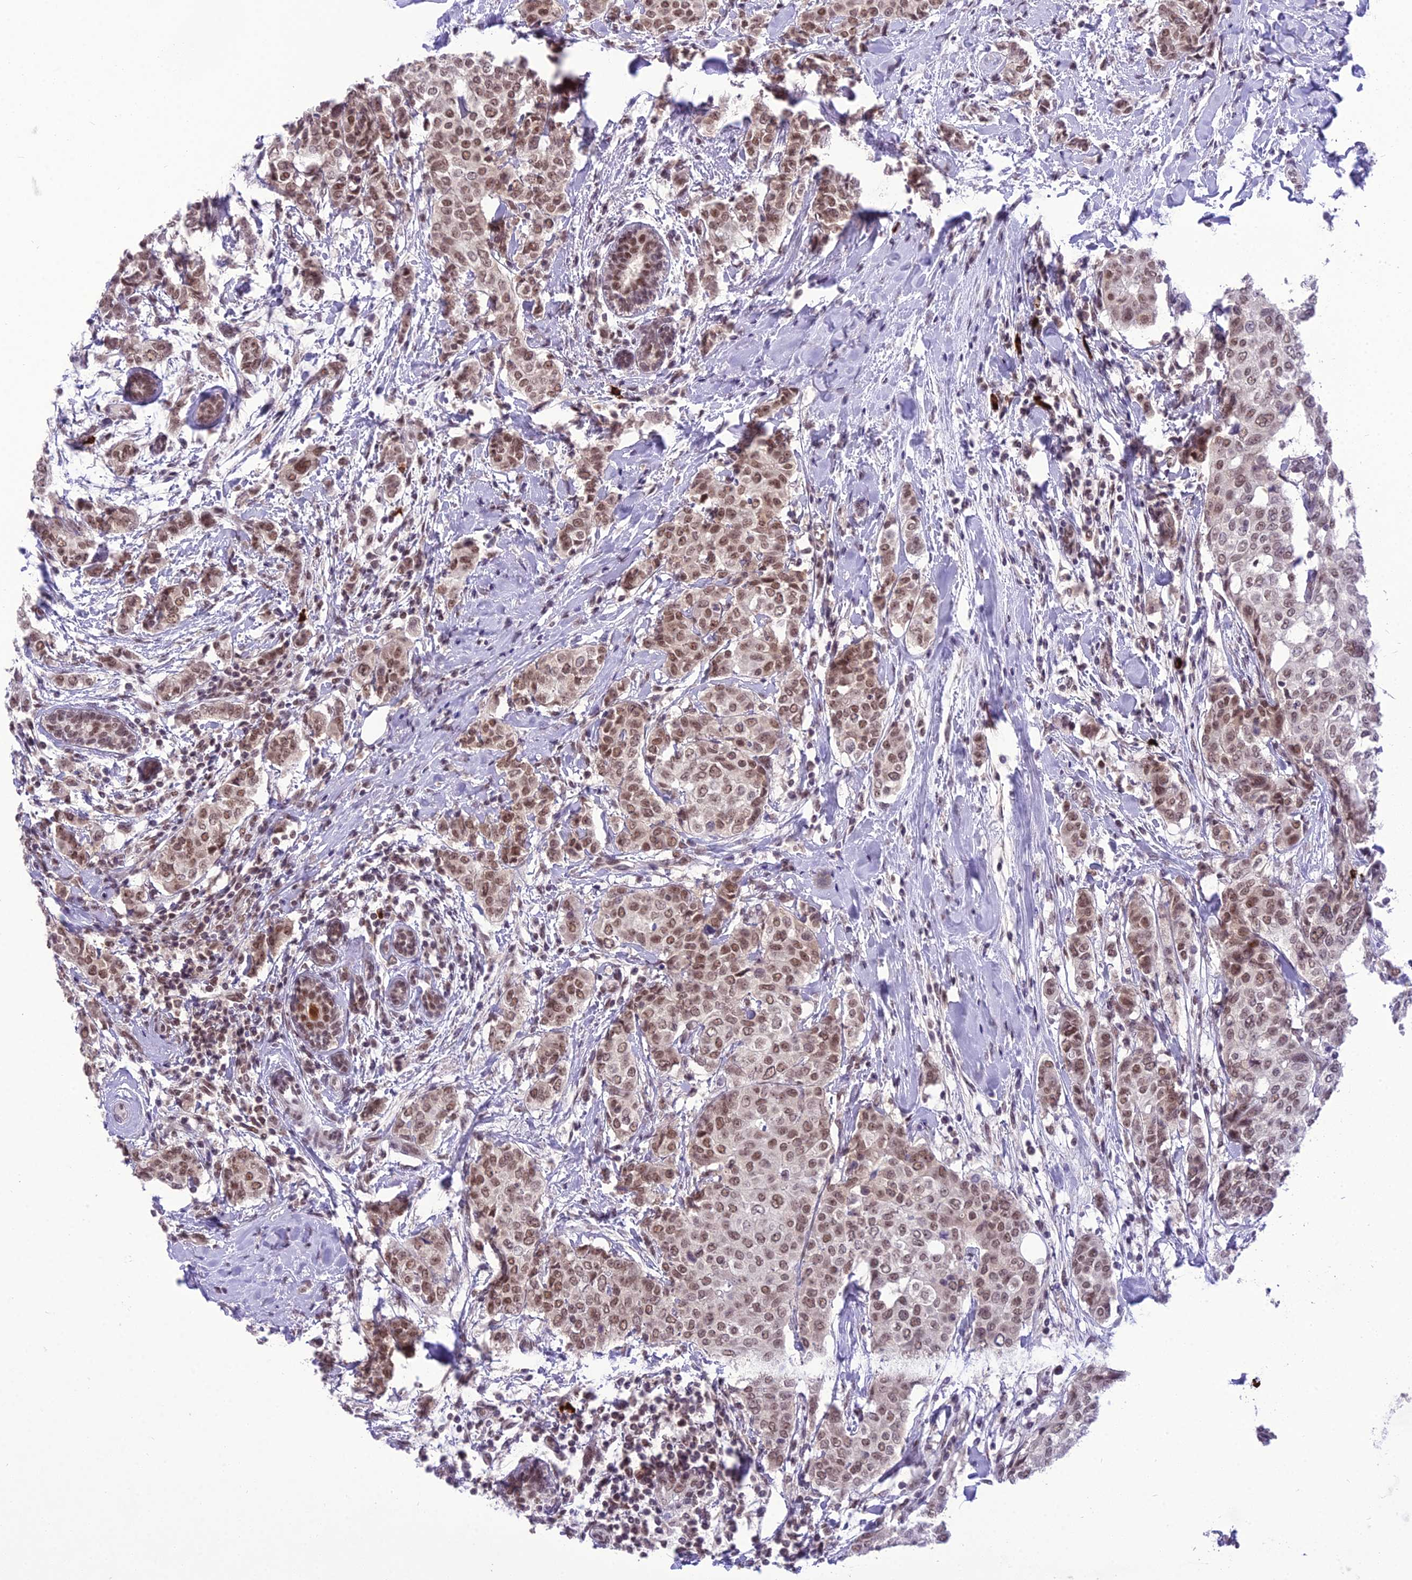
{"staining": {"intensity": "moderate", "quantity": ">75%", "location": "nuclear"}, "tissue": "breast cancer", "cell_type": "Tumor cells", "image_type": "cancer", "snomed": [{"axis": "morphology", "description": "Lobular carcinoma"}, {"axis": "topography", "description": "Breast"}], "caption": "Breast cancer tissue reveals moderate nuclear positivity in about >75% of tumor cells, visualized by immunohistochemistry.", "gene": "SH3RF3", "patient": {"sex": "female", "age": 51}}